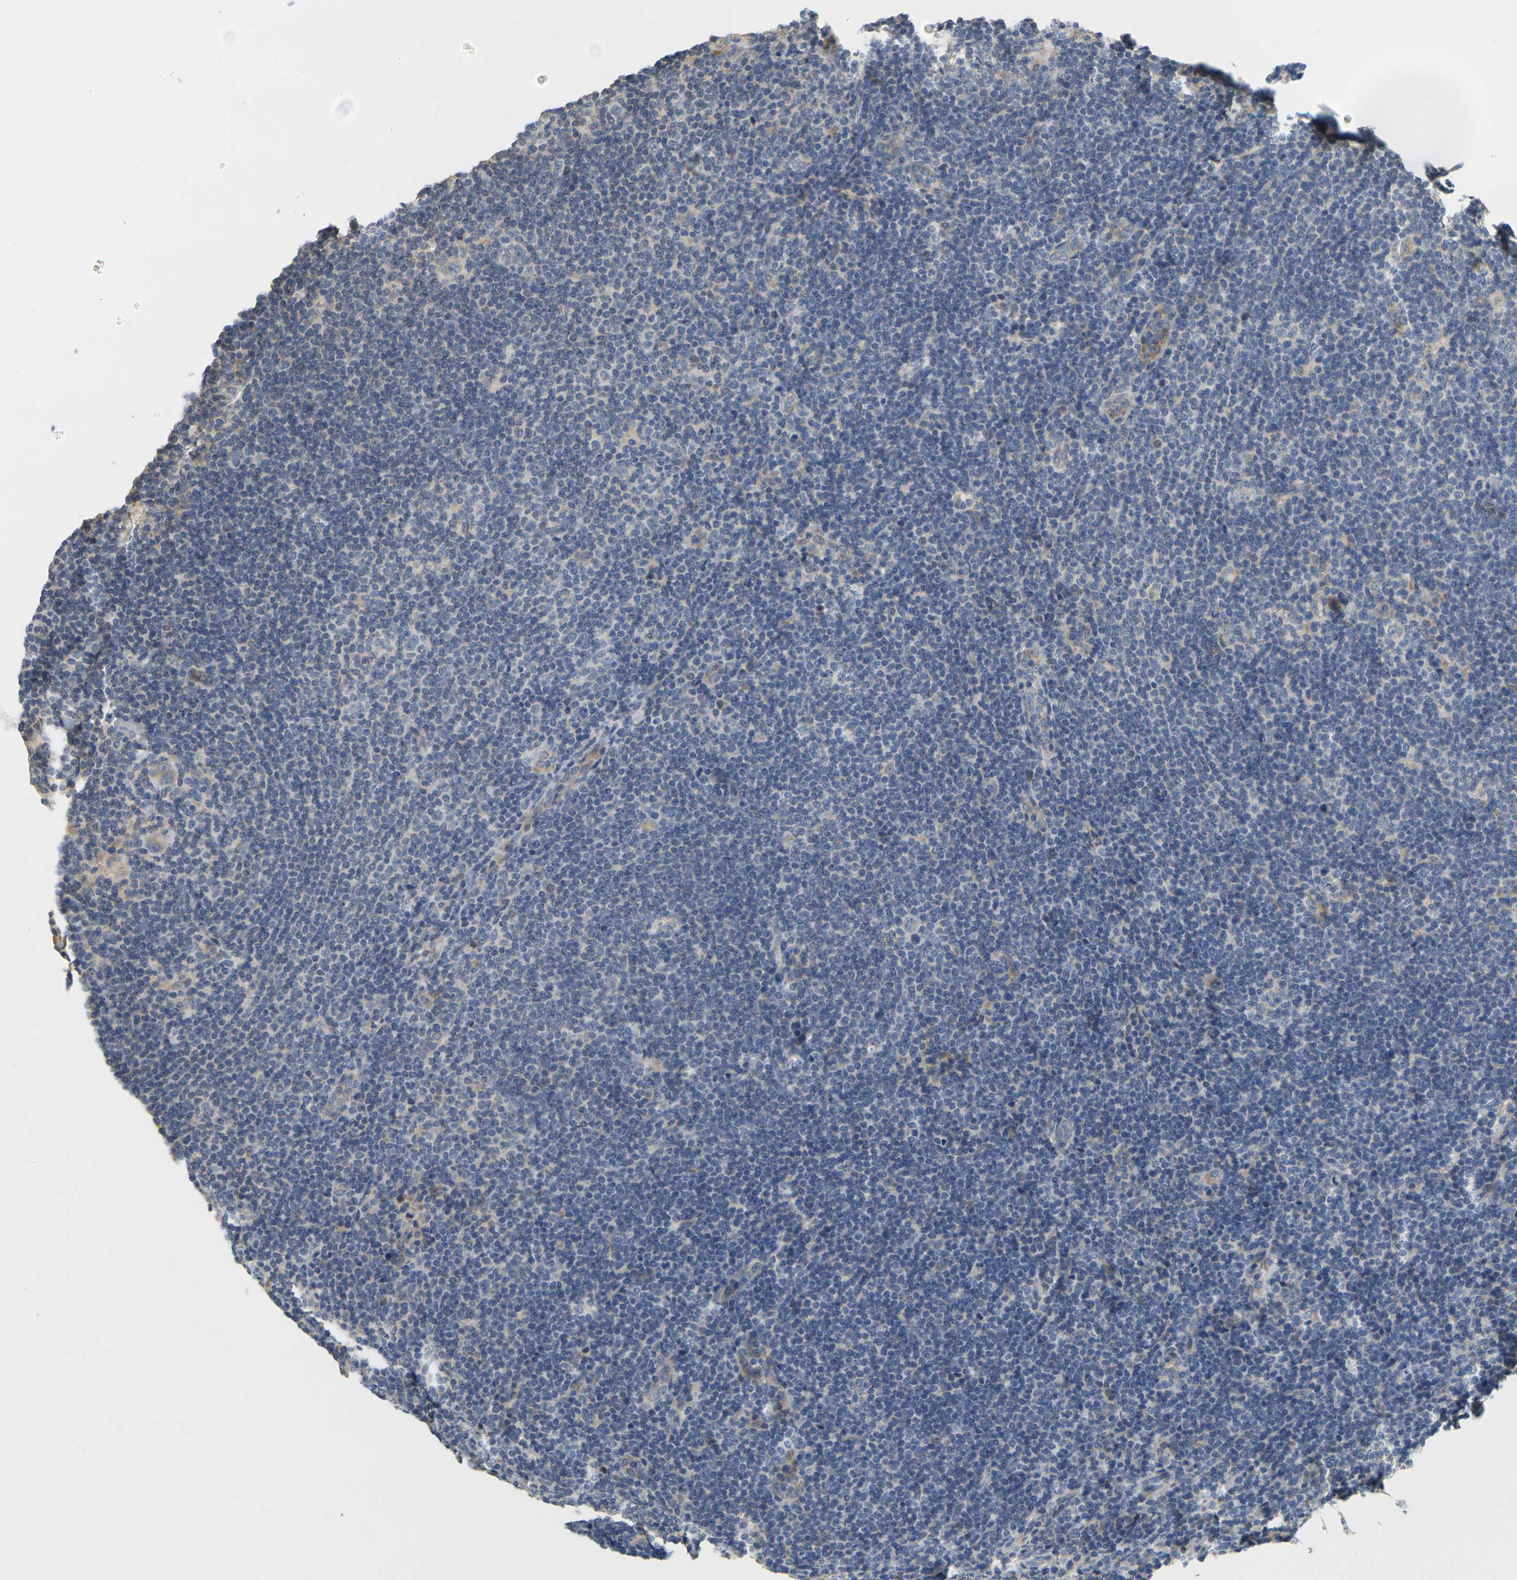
{"staining": {"intensity": "weak", "quantity": "<25%", "location": "cytoplasmic/membranous"}, "tissue": "lymphoma", "cell_type": "Tumor cells", "image_type": "cancer", "snomed": [{"axis": "morphology", "description": "Hodgkin's disease, NOS"}, {"axis": "topography", "description": "Lymph node"}], "caption": "This is an IHC image of human lymphoma. There is no staining in tumor cells.", "gene": "GDAP1", "patient": {"sex": "female", "age": 57}}